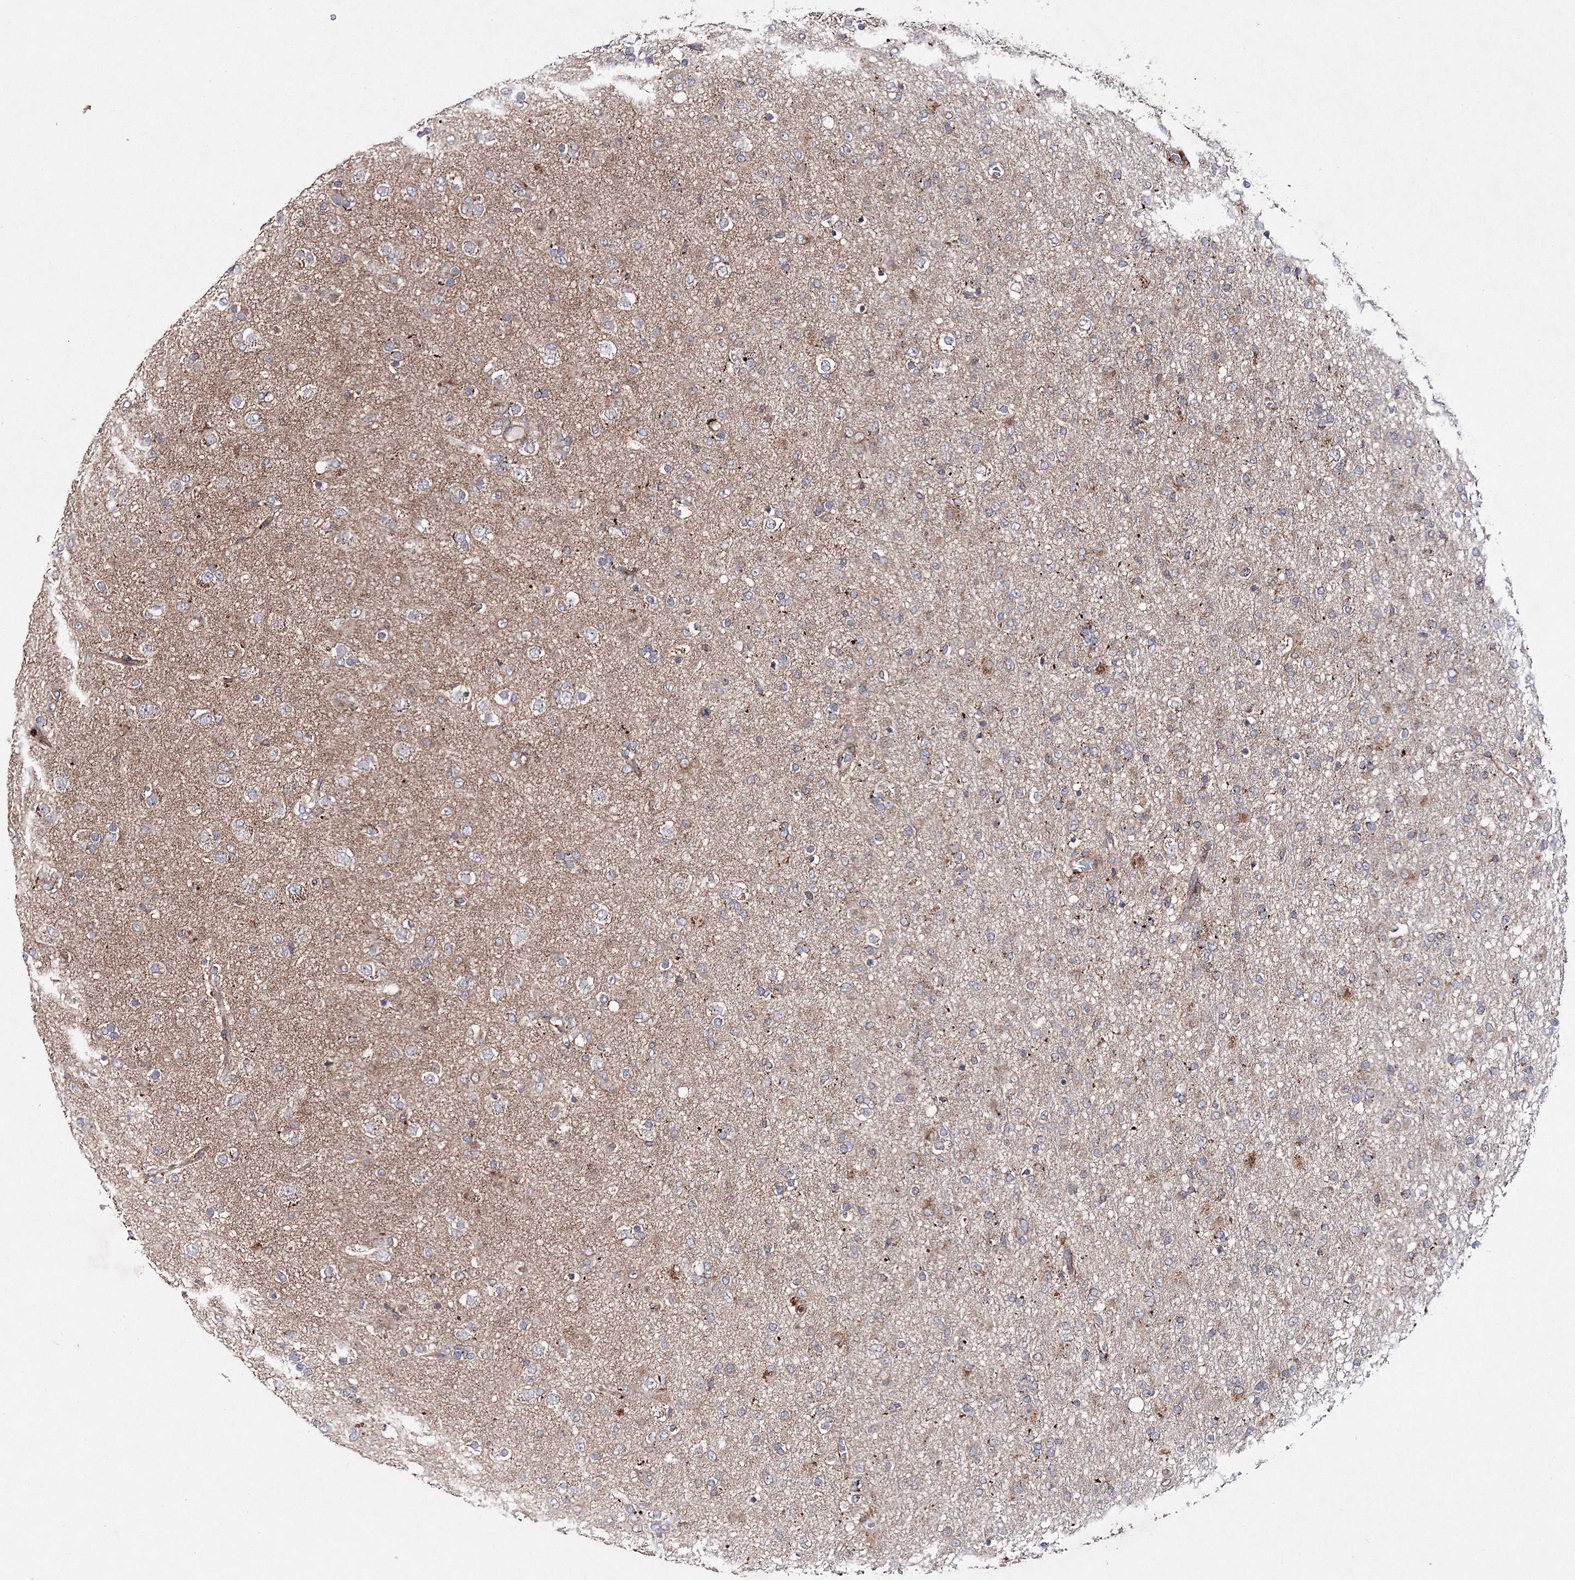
{"staining": {"intensity": "negative", "quantity": "none", "location": "none"}, "tissue": "glioma", "cell_type": "Tumor cells", "image_type": "cancer", "snomed": [{"axis": "morphology", "description": "Glioma, malignant, Low grade"}, {"axis": "topography", "description": "Brain"}], "caption": "An IHC image of glioma is shown. There is no staining in tumor cells of glioma.", "gene": "DNAJC13", "patient": {"sex": "male", "age": 65}}